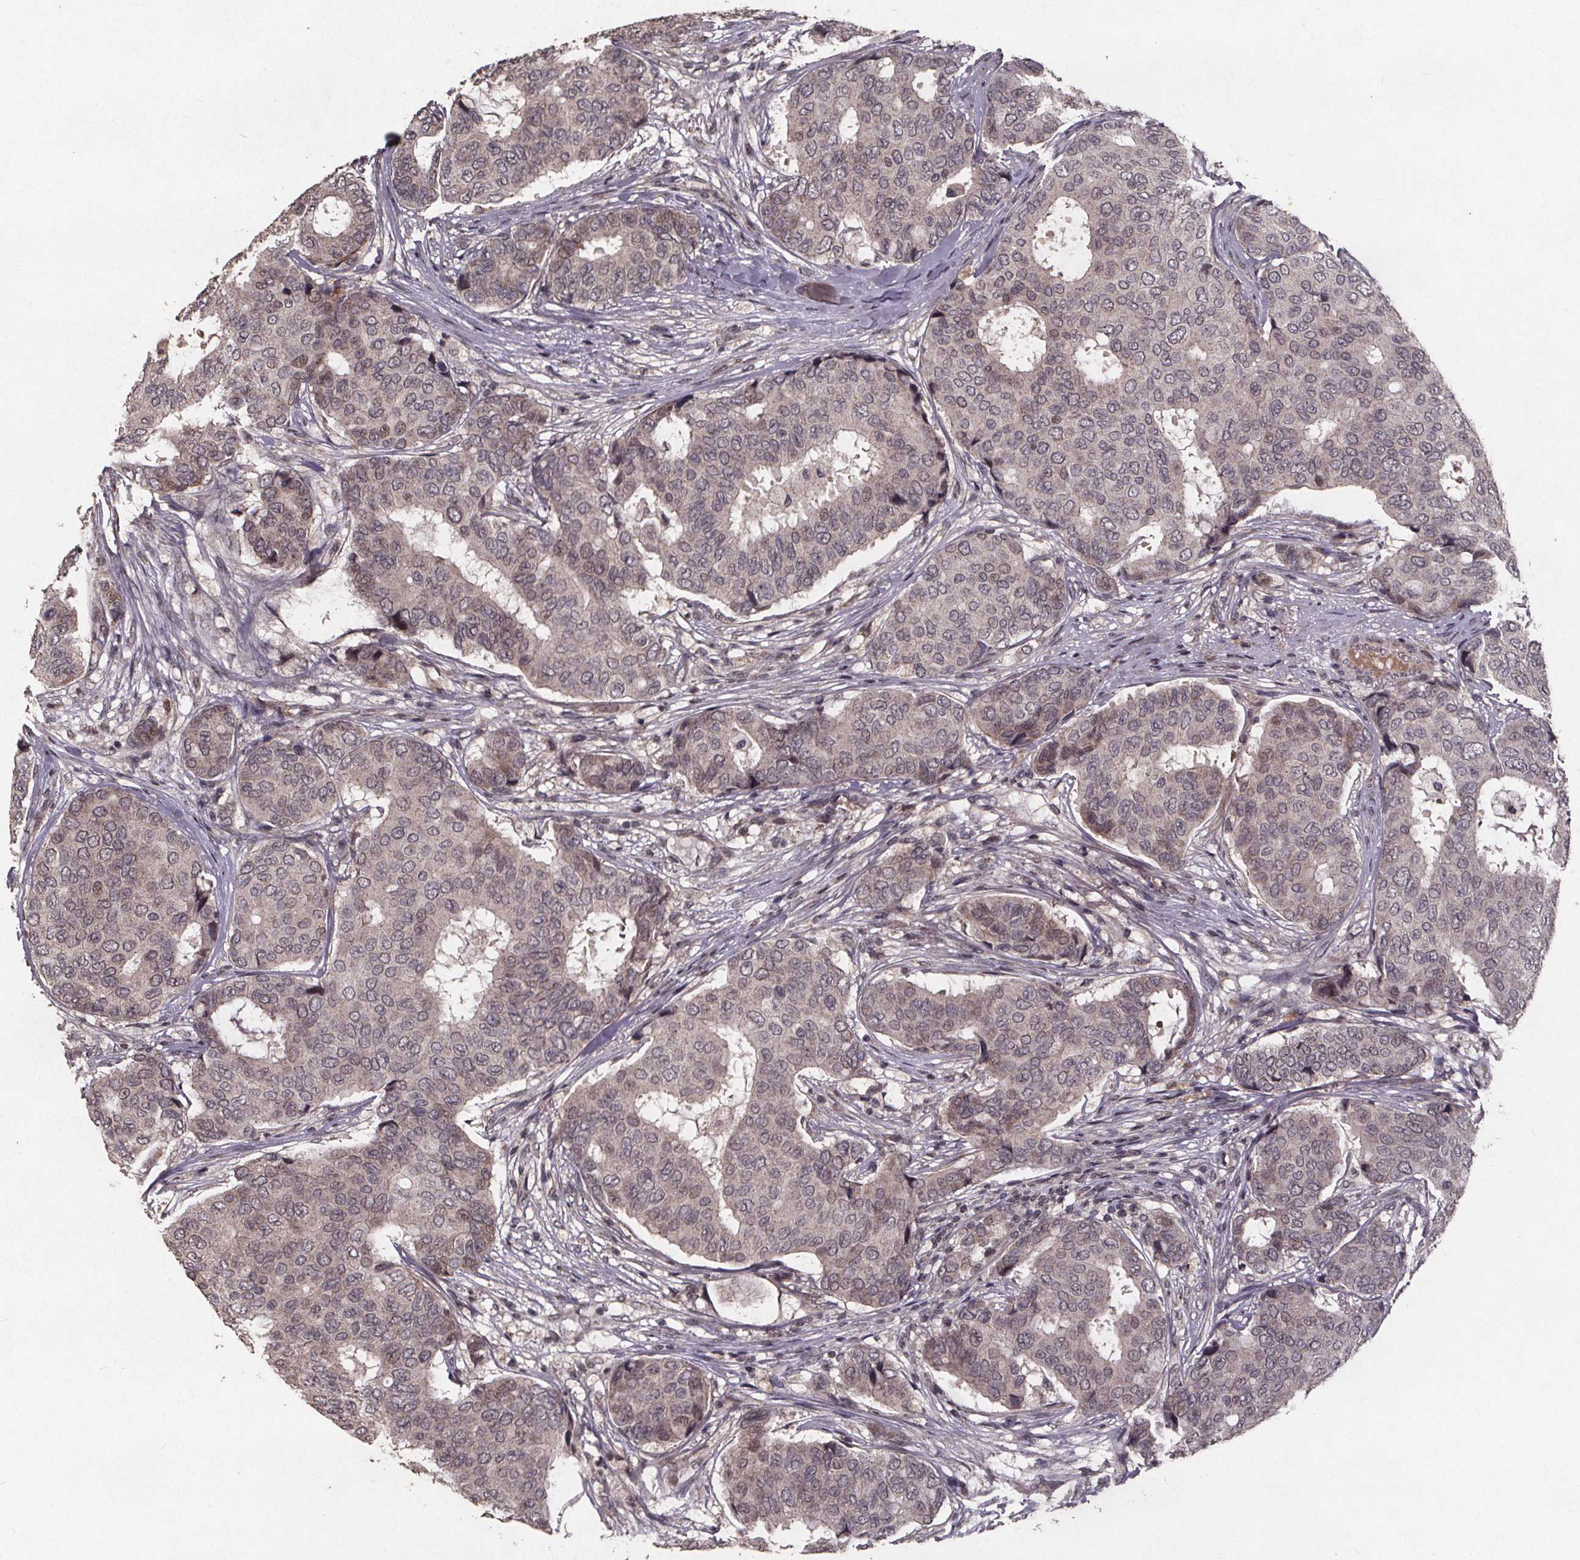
{"staining": {"intensity": "negative", "quantity": "none", "location": "none"}, "tissue": "breast cancer", "cell_type": "Tumor cells", "image_type": "cancer", "snomed": [{"axis": "morphology", "description": "Duct carcinoma"}, {"axis": "topography", "description": "Breast"}], "caption": "Immunohistochemical staining of breast infiltrating ductal carcinoma reveals no significant positivity in tumor cells.", "gene": "GPX3", "patient": {"sex": "female", "age": 75}}